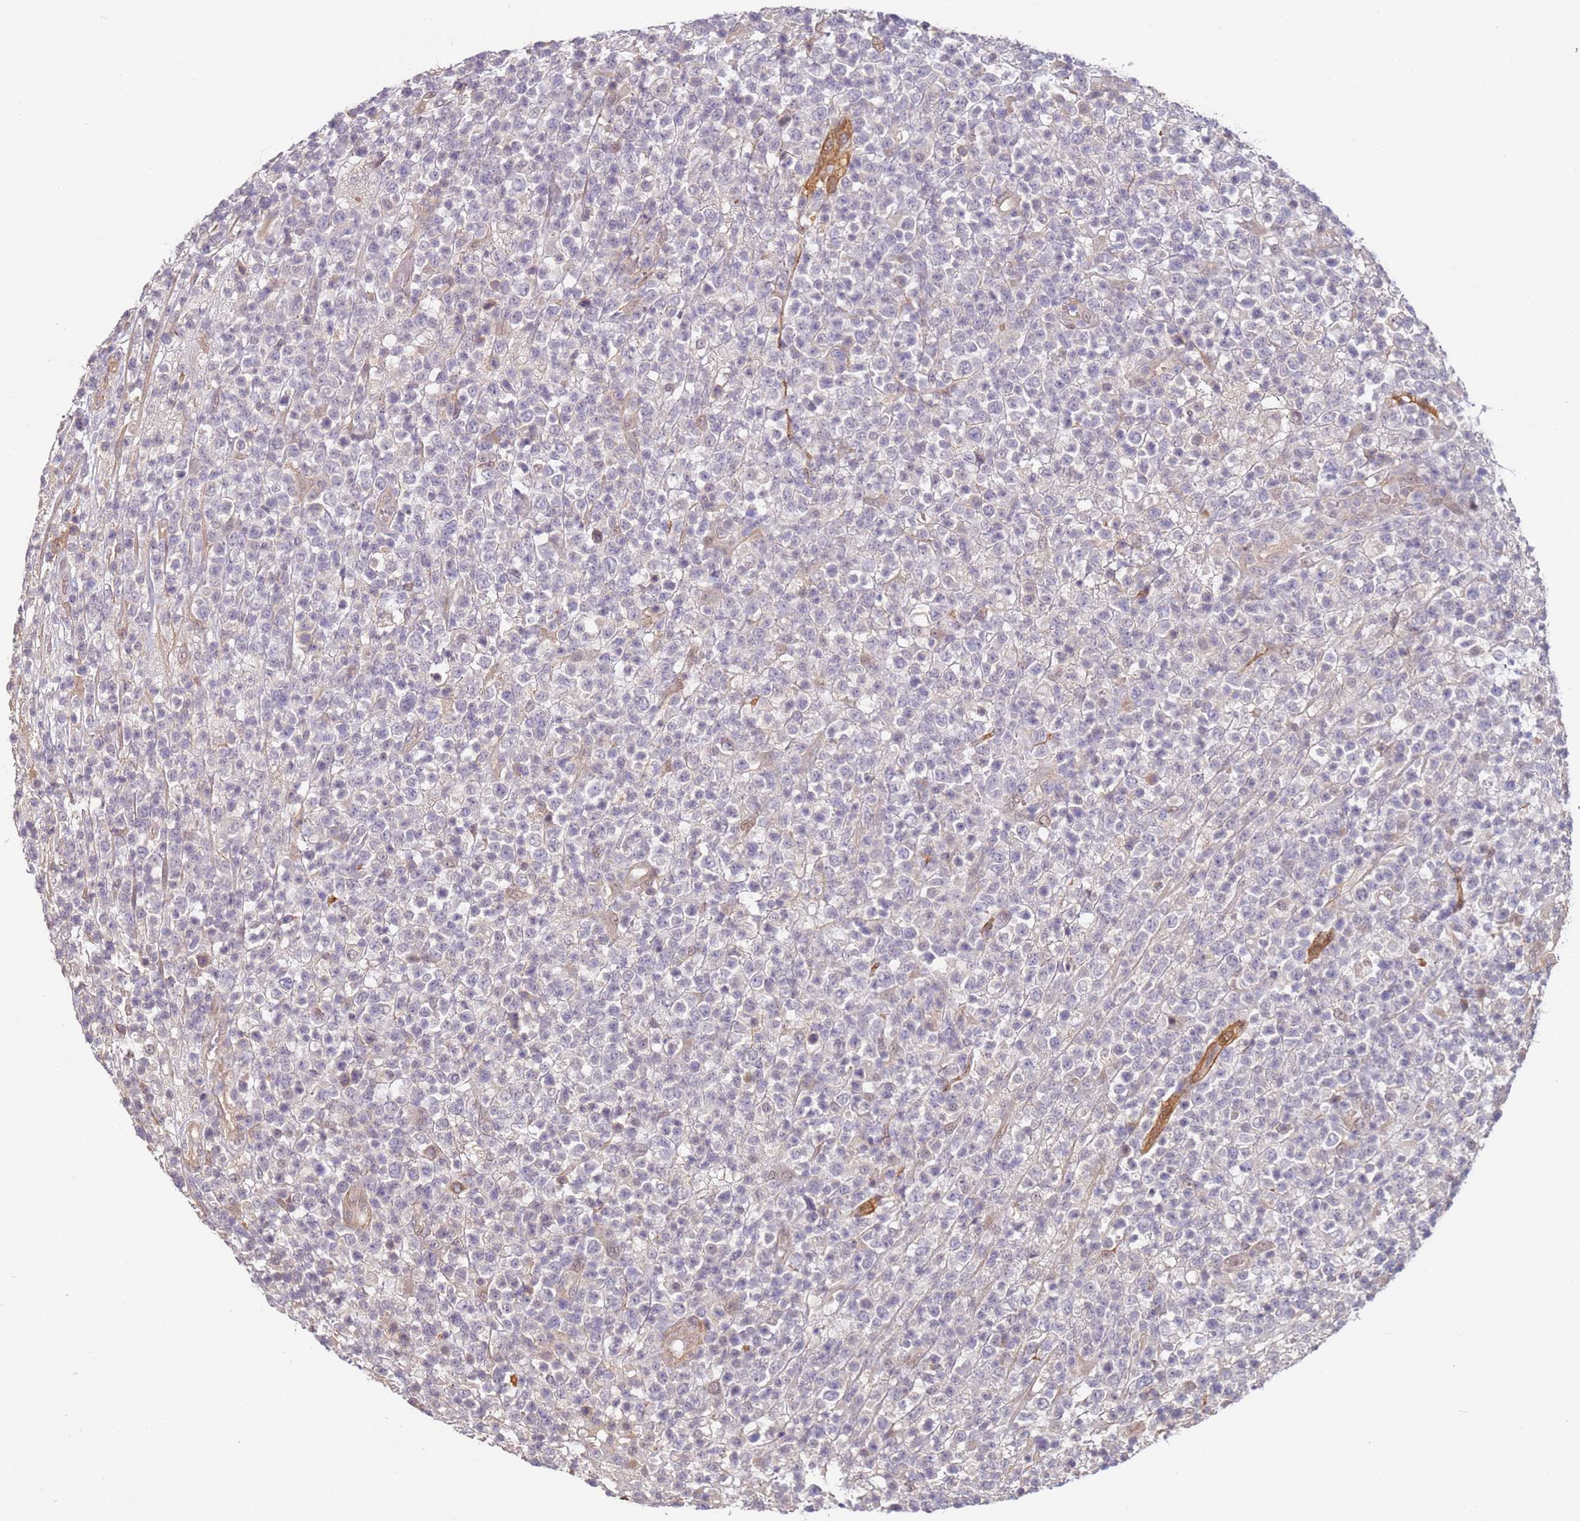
{"staining": {"intensity": "negative", "quantity": "none", "location": "none"}, "tissue": "lymphoma", "cell_type": "Tumor cells", "image_type": "cancer", "snomed": [{"axis": "morphology", "description": "Malignant lymphoma, non-Hodgkin's type, High grade"}, {"axis": "topography", "description": "Colon"}], "caption": "Immunohistochemistry (IHC) histopathology image of human lymphoma stained for a protein (brown), which shows no expression in tumor cells. (Stains: DAB (3,3'-diaminobenzidine) immunohistochemistry (IHC) with hematoxylin counter stain, Microscopy: brightfield microscopy at high magnification).", "gene": "WDR93", "patient": {"sex": "female", "age": 53}}